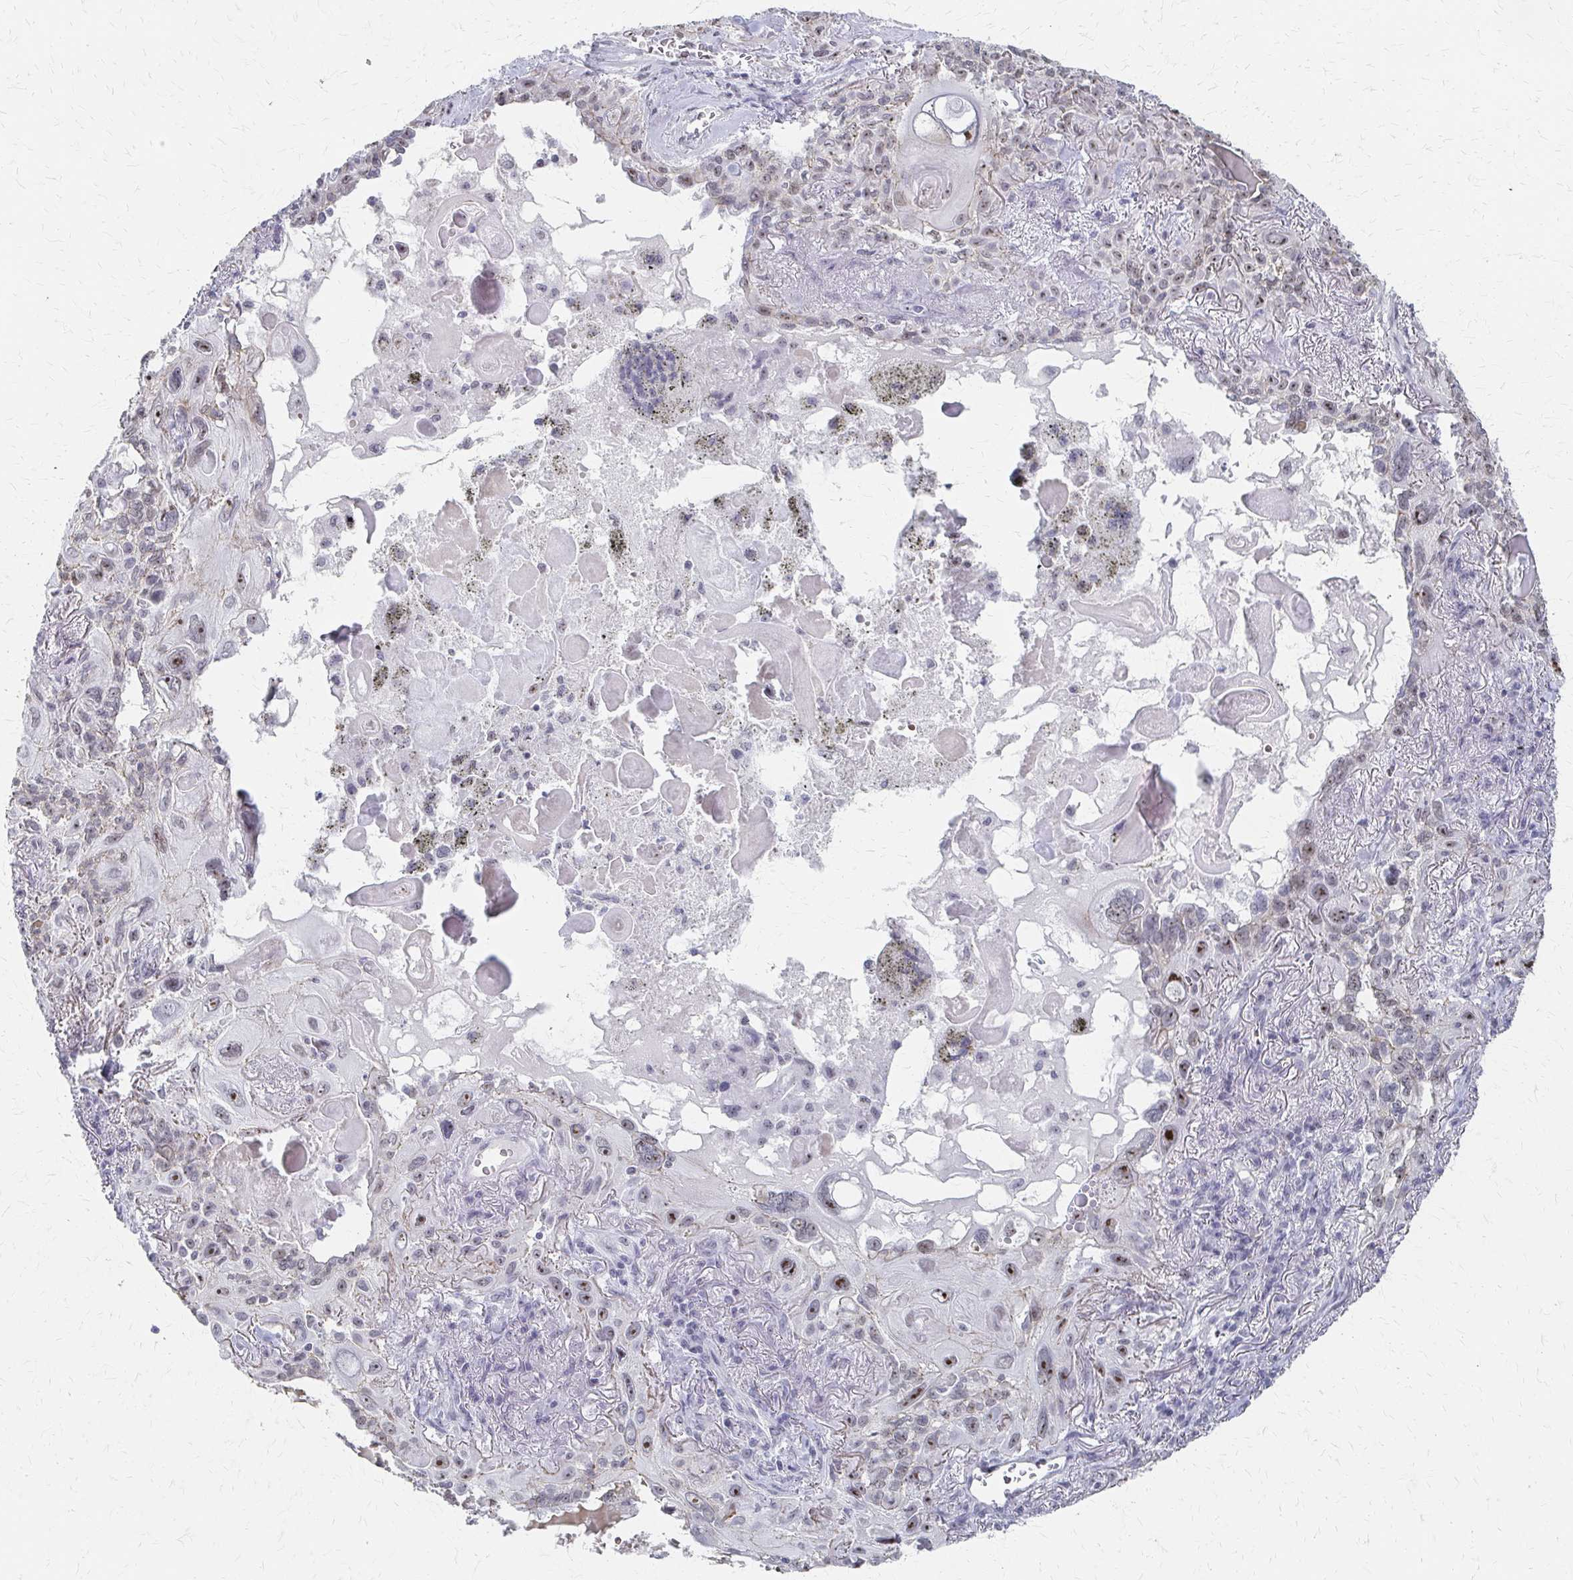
{"staining": {"intensity": "moderate", "quantity": "25%-75%", "location": "nuclear"}, "tissue": "lung cancer", "cell_type": "Tumor cells", "image_type": "cancer", "snomed": [{"axis": "morphology", "description": "Squamous cell carcinoma, NOS"}, {"axis": "topography", "description": "Lung"}], "caption": "Brown immunohistochemical staining in lung cancer exhibits moderate nuclear positivity in approximately 25%-75% of tumor cells.", "gene": "PES1", "patient": {"sex": "male", "age": 79}}